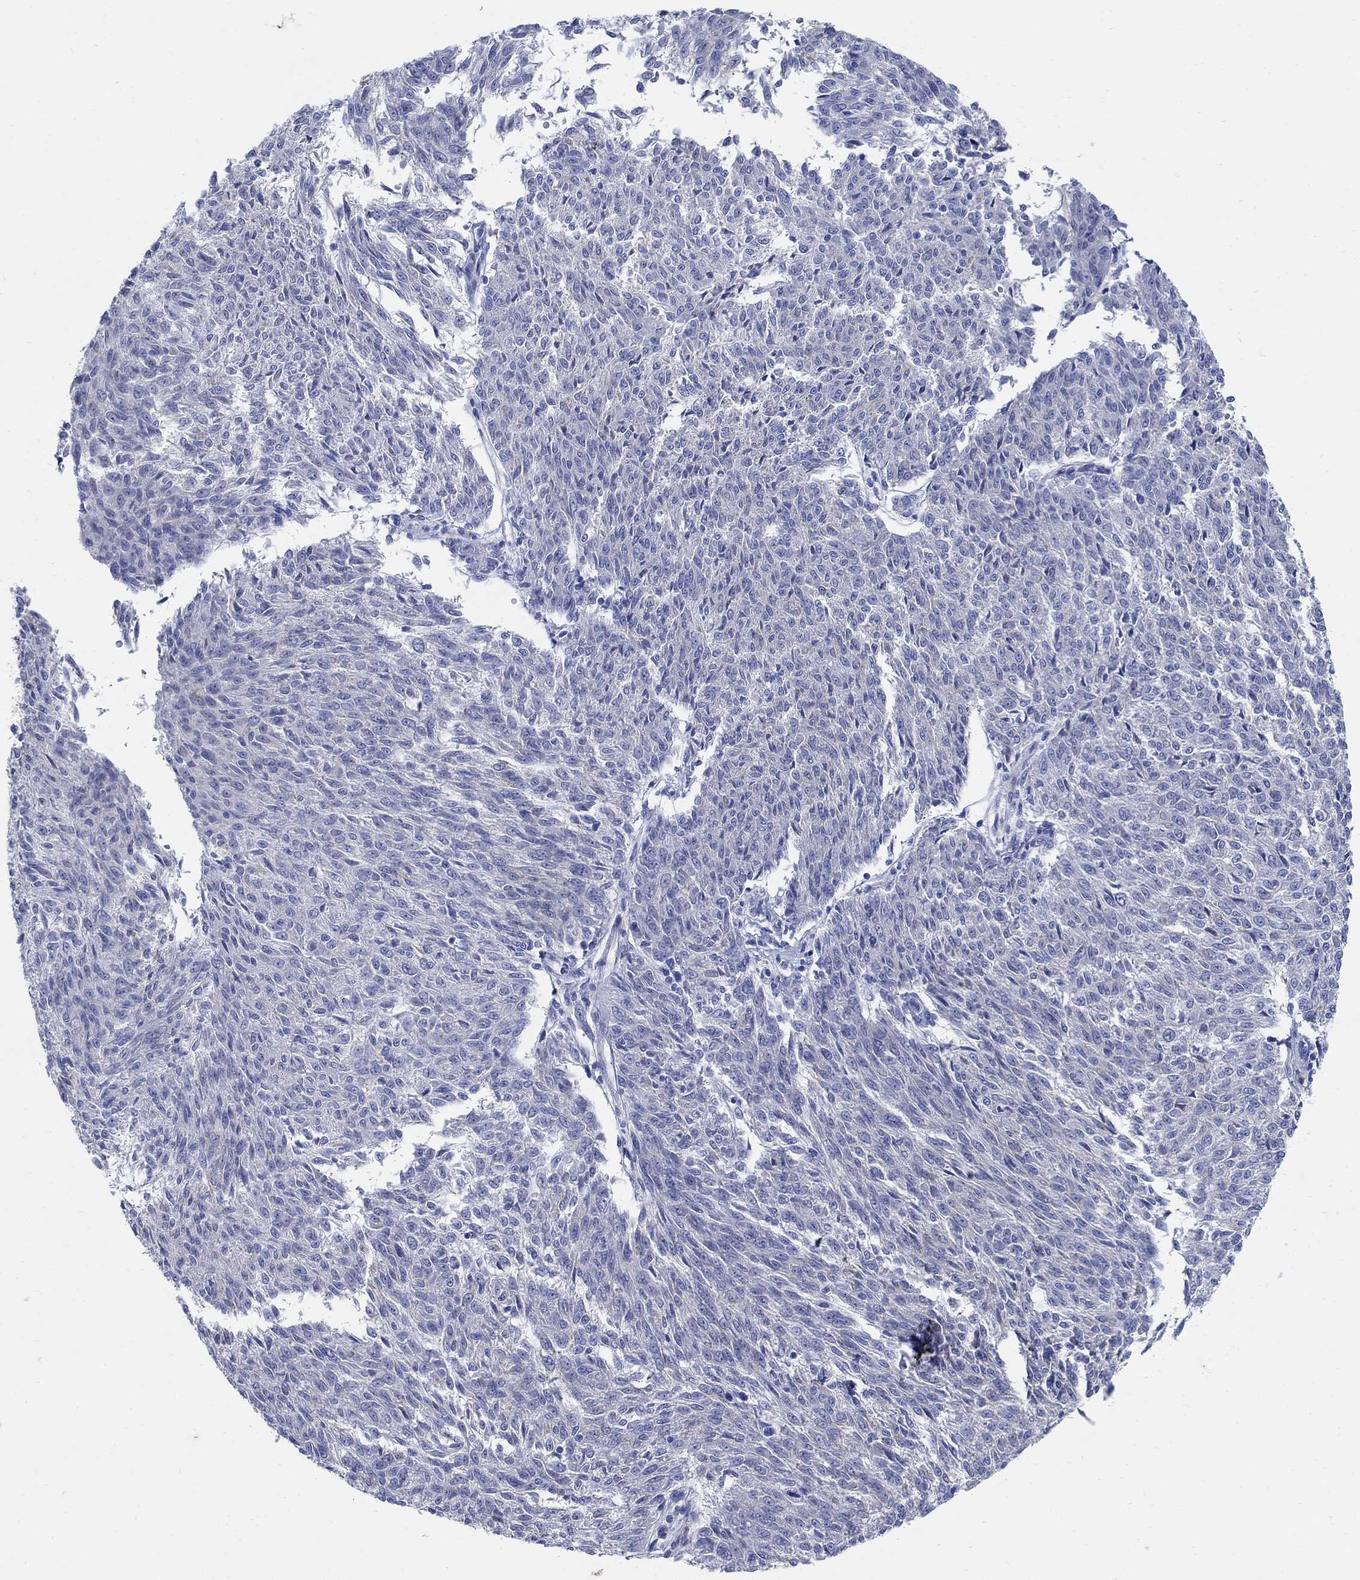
{"staining": {"intensity": "negative", "quantity": "none", "location": "none"}, "tissue": "melanoma", "cell_type": "Tumor cells", "image_type": "cancer", "snomed": [{"axis": "morphology", "description": "Malignant melanoma, NOS"}, {"axis": "topography", "description": "Skin"}], "caption": "Immunohistochemistry (IHC) histopathology image of neoplastic tissue: malignant melanoma stained with DAB (3,3'-diaminobenzidine) demonstrates no significant protein expression in tumor cells.", "gene": "ZDHHC14", "patient": {"sex": "female", "age": 72}}